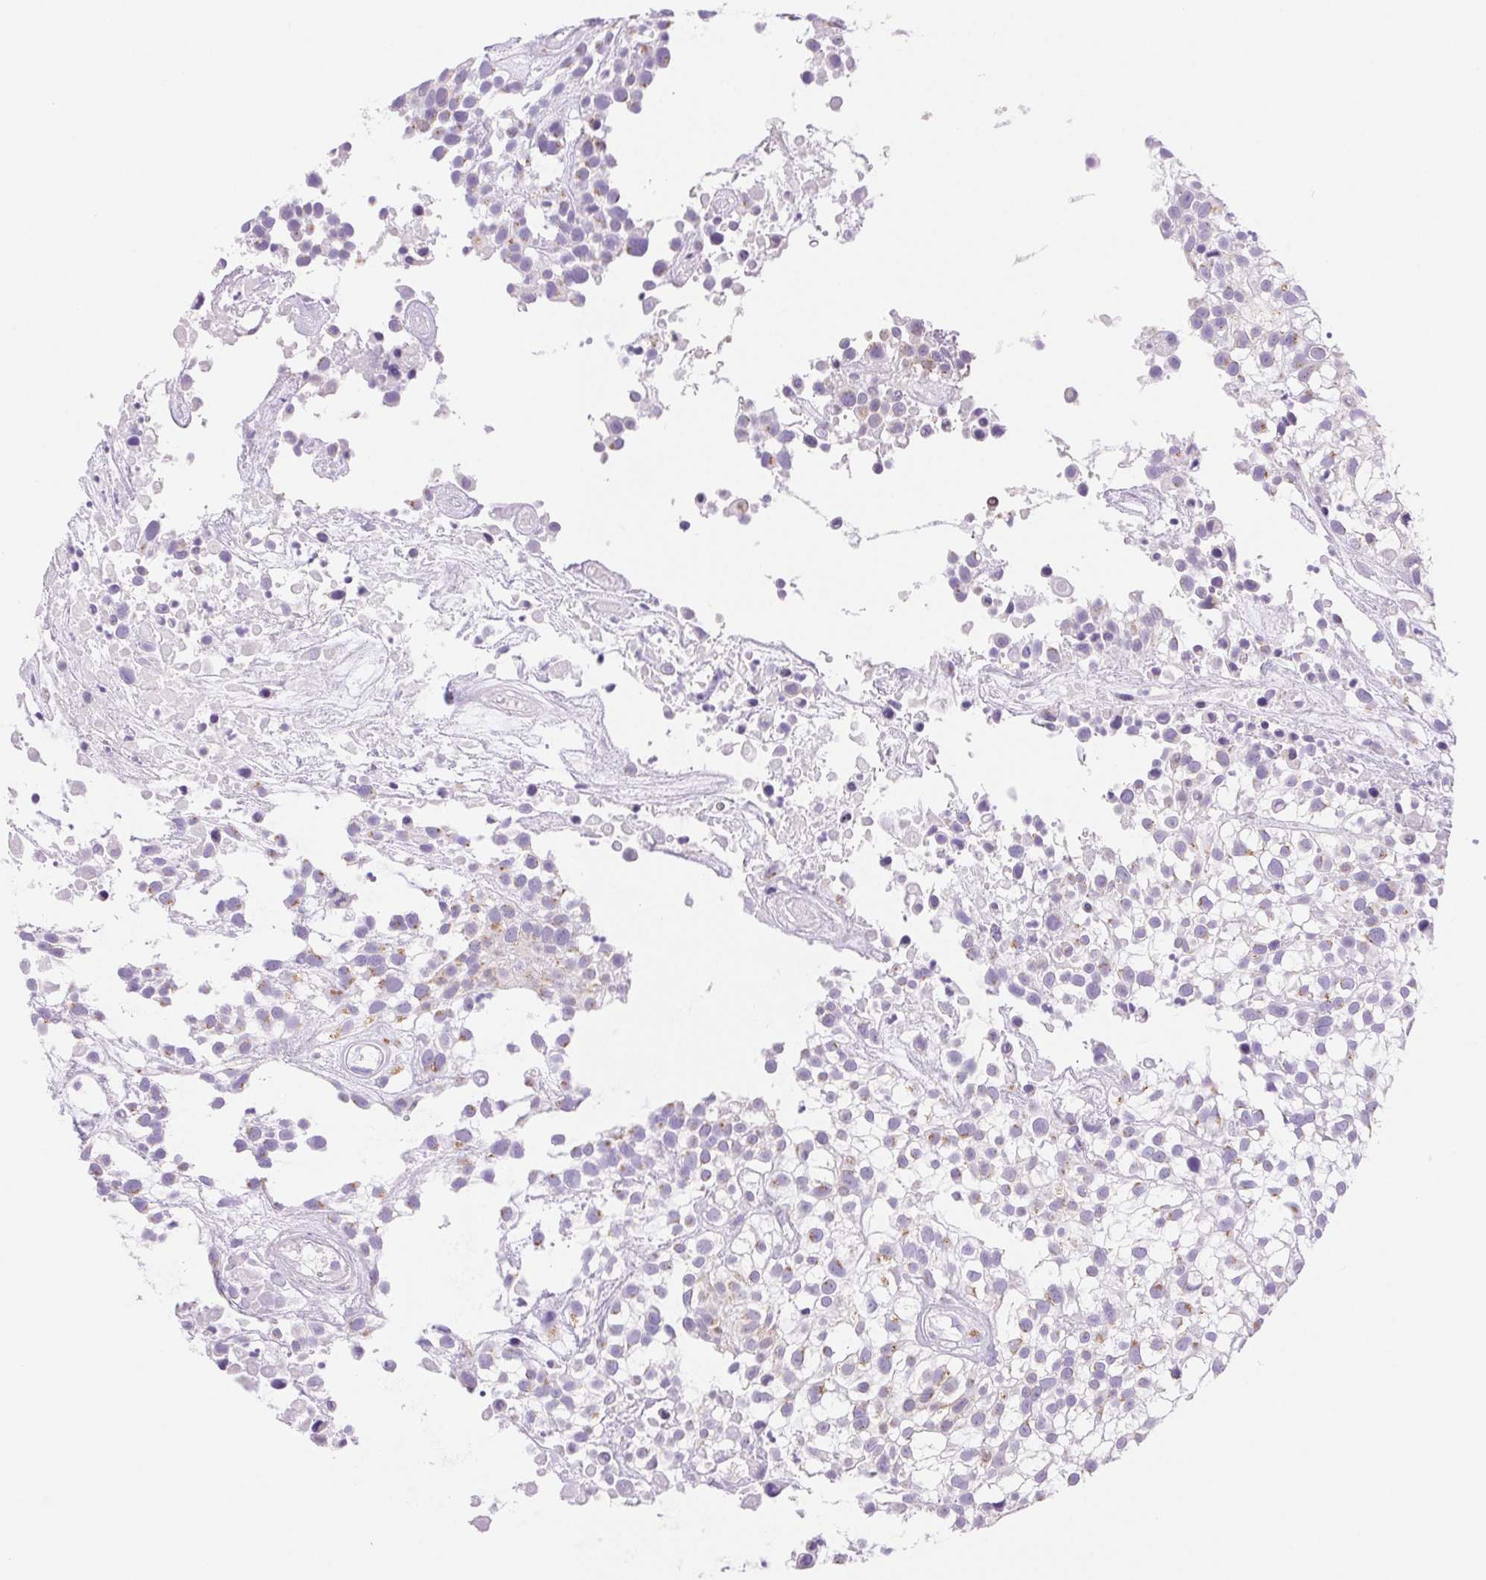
{"staining": {"intensity": "weak", "quantity": "<25%", "location": "cytoplasmic/membranous"}, "tissue": "urothelial cancer", "cell_type": "Tumor cells", "image_type": "cancer", "snomed": [{"axis": "morphology", "description": "Urothelial carcinoma, High grade"}, {"axis": "topography", "description": "Urinary bladder"}], "caption": "IHC of human urothelial cancer demonstrates no staining in tumor cells.", "gene": "SERPINB3", "patient": {"sex": "male", "age": 56}}